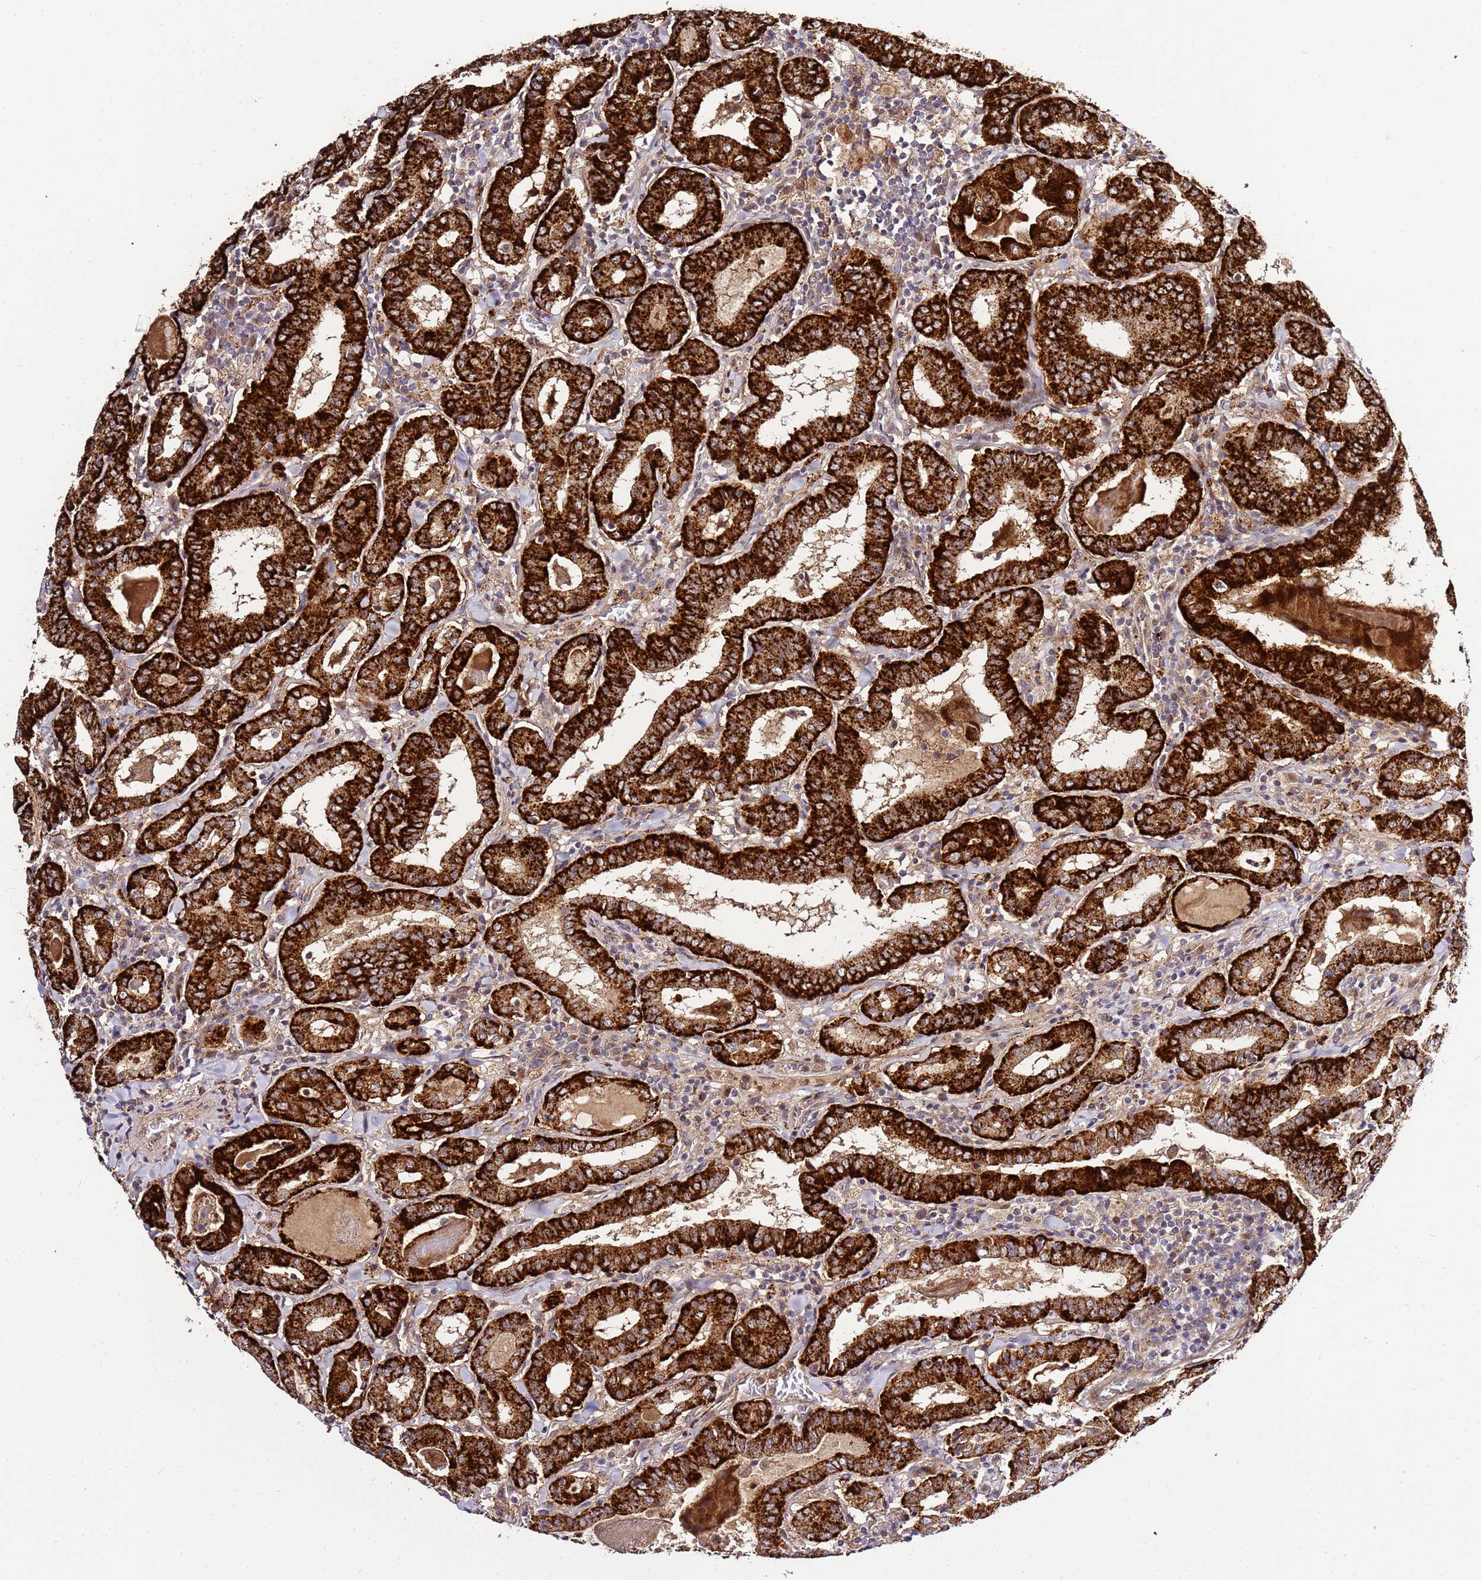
{"staining": {"intensity": "strong", "quantity": ">75%", "location": "cytoplasmic/membranous"}, "tissue": "thyroid cancer", "cell_type": "Tumor cells", "image_type": "cancer", "snomed": [{"axis": "morphology", "description": "Papillary adenocarcinoma, NOS"}, {"axis": "topography", "description": "Thyroid gland"}], "caption": "The immunohistochemical stain highlights strong cytoplasmic/membranous expression in tumor cells of thyroid cancer (papillary adenocarcinoma) tissue. The protein of interest is stained brown, and the nuclei are stained in blue (DAB IHC with brightfield microscopy, high magnification).", "gene": "PVRIG", "patient": {"sex": "female", "age": 72}}